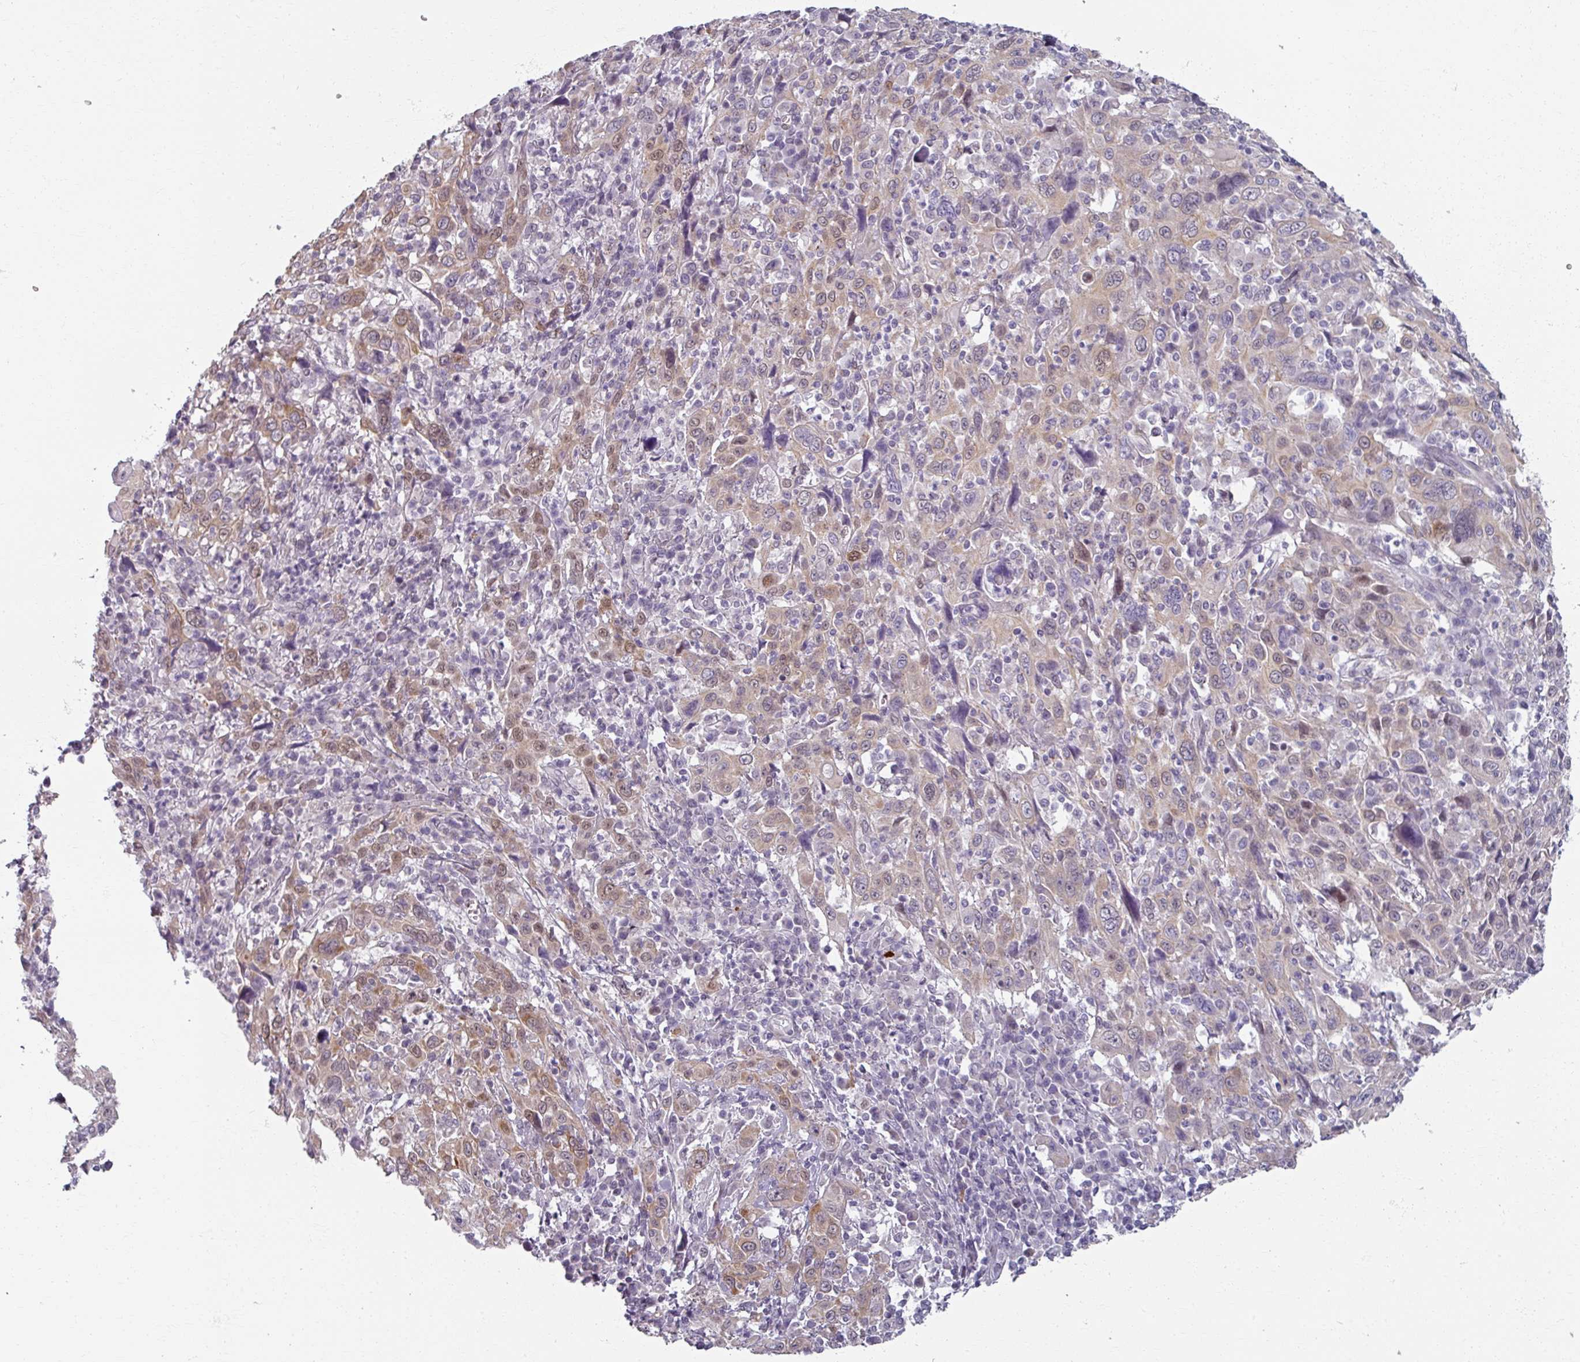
{"staining": {"intensity": "moderate", "quantity": "25%-75%", "location": "cytoplasmic/membranous,nuclear"}, "tissue": "cervical cancer", "cell_type": "Tumor cells", "image_type": "cancer", "snomed": [{"axis": "morphology", "description": "Squamous cell carcinoma, NOS"}, {"axis": "topography", "description": "Cervix"}], "caption": "Human squamous cell carcinoma (cervical) stained with a brown dye reveals moderate cytoplasmic/membranous and nuclear positive positivity in about 25%-75% of tumor cells.", "gene": "RIPOR3", "patient": {"sex": "female", "age": 46}}